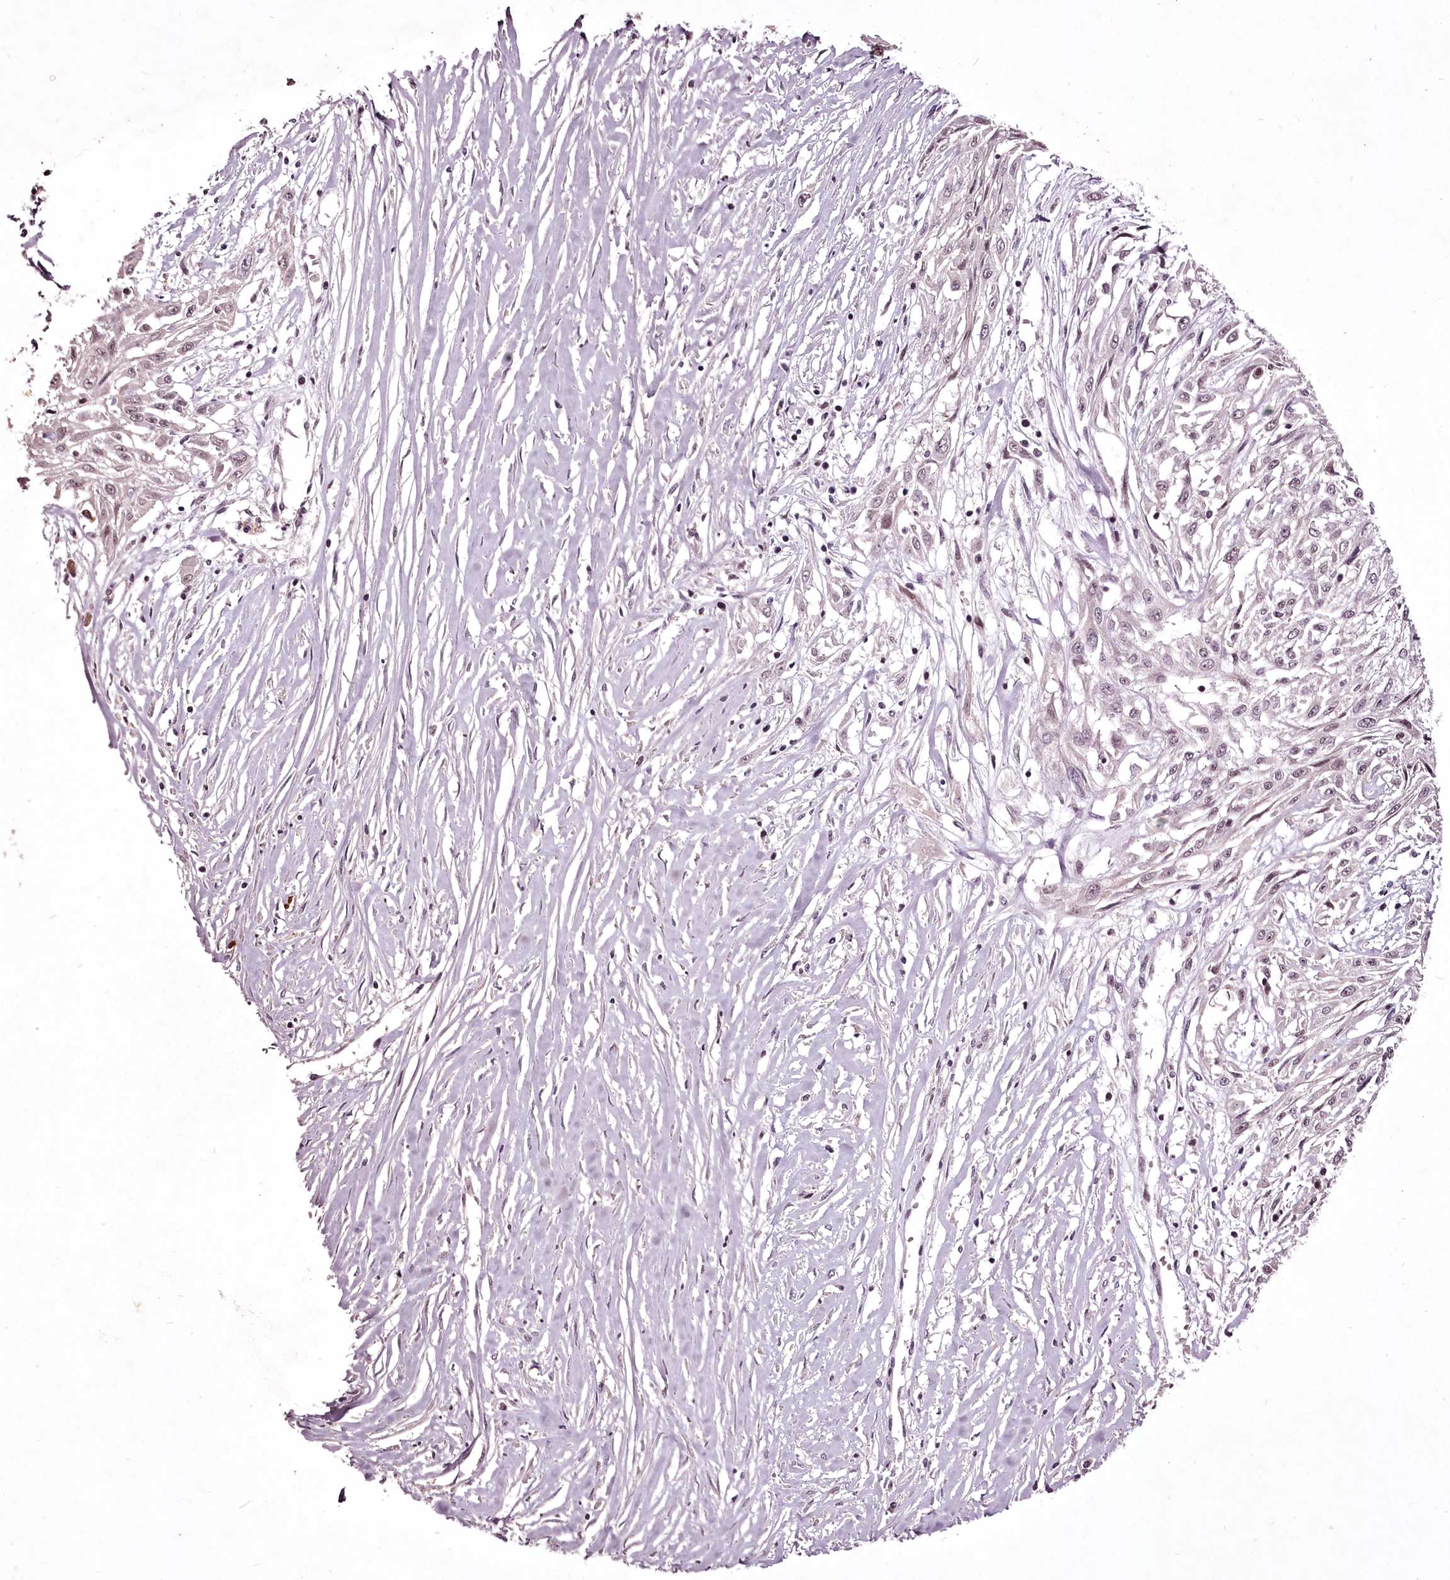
{"staining": {"intensity": "weak", "quantity": "<25%", "location": "nuclear"}, "tissue": "skin cancer", "cell_type": "Tumor cells", "image_type": "cancer", "snomed": [{"axis": "morphology", "description": "Squamous cell carcinoma, NOS"}, {"axis": "morphology", "description": "Squamous cell carcinoma, metastatic, NOS"}, {"axis": "topography", "description": "Skin"}, {"axis": "topography", "description": "Lymph node"}], "caption": "A high-resolution photomicrograph shows IHC staining of skin metastatic squamous cell carcinoma, which exhibits no significant expression in tumor cells.", "gene": "ADRA1D", "patient": {"sex": "male", "age": 75}}